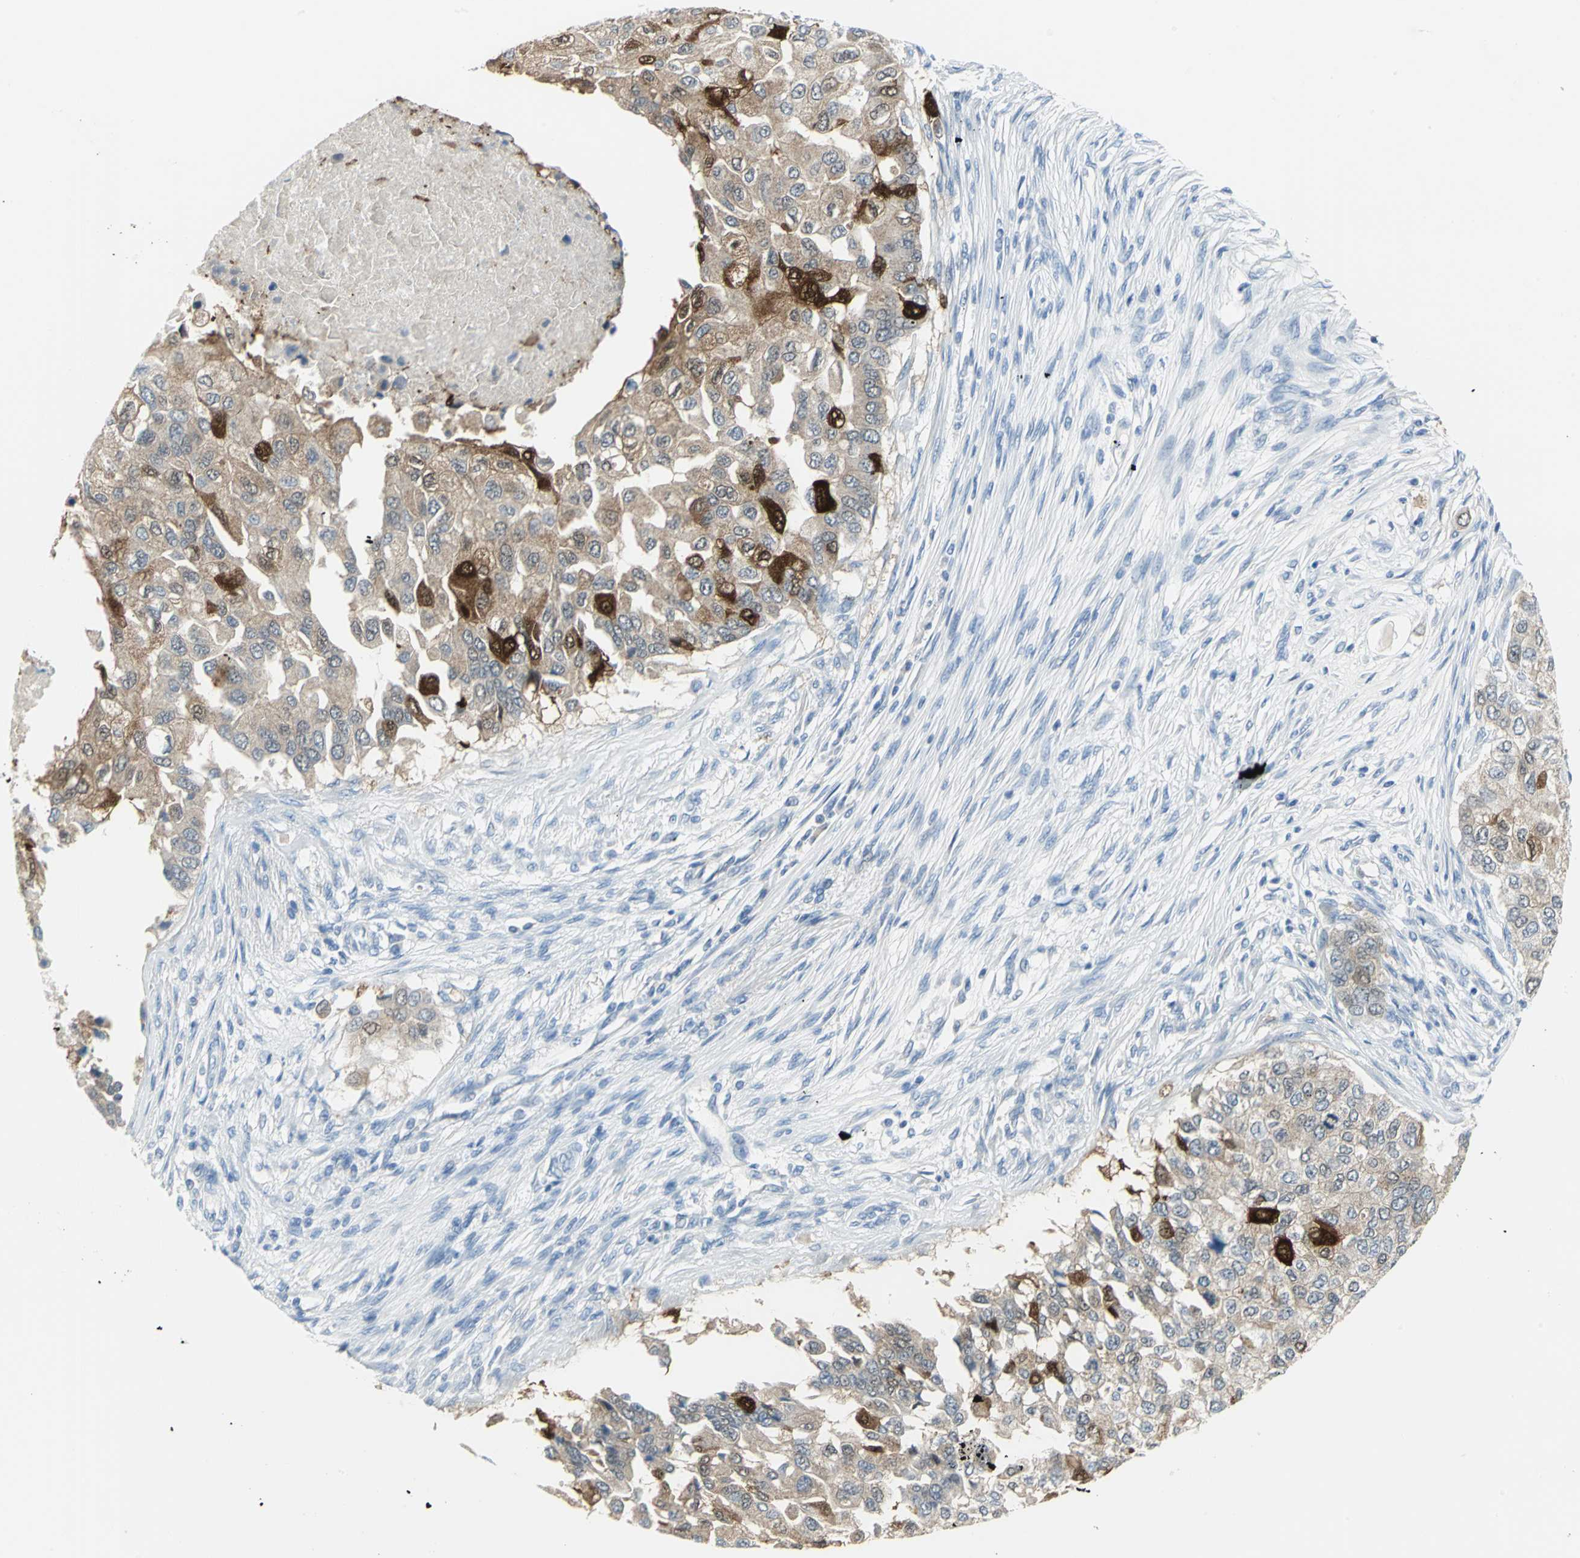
{"staining": {"intensity": "strong", "quantity": "25%-75%", "location": "cytoplasmic/membranous"}, "tissue": "breast cancer", "cell_type": "Tumor cells", "image_type": "cancer", "snomed": [{"axis": "morphology", "description": "Normal tissue, NOS"}, {"axis": "morphology", "description": "Duct carcinoma"}, {"axis": "topography", "description": "Breast"}], "caption": "Protein positivity by immunohistochemistry (IHC) shows strong cytoplasmic/membranous positivity in approximately 25%-75% of tumor cells in breast cancer. Using DAB (3,3'-diaminobenzidine) (brown) and hematoxylin (blue) stains, captured at high magnification using brightfield microscopy.", "gene": "SFN", "patient": {"sex": "female", "age": 49}}